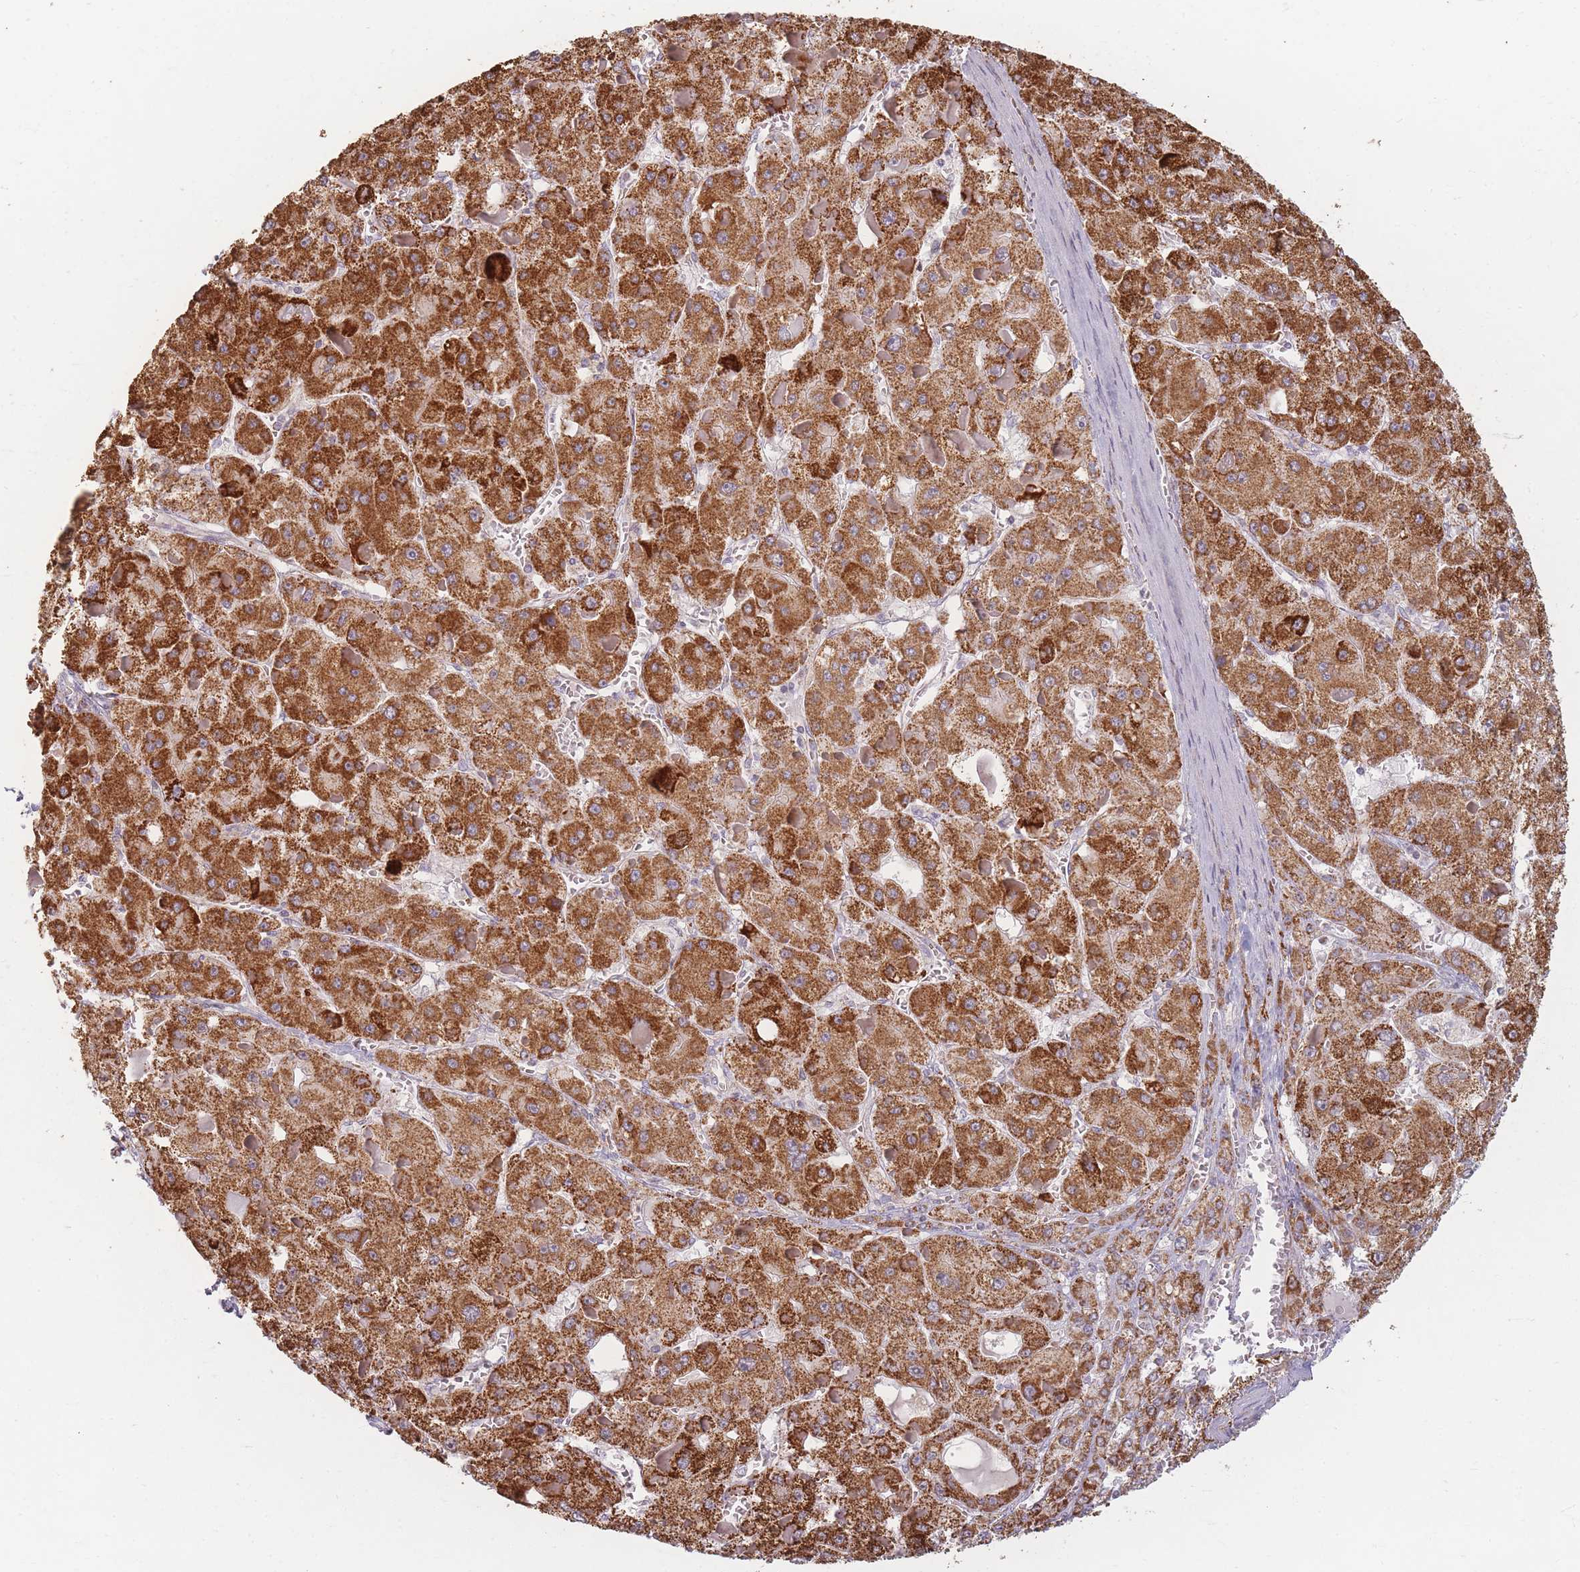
{"staining": {"intensity": "strong", "quantity": ">75%", "location": "cytoplasmic/membranous"}, "tissue": "liver cancer", "cell_type": "Tumor cells", "image_type": "cancer", "snomed": [{"axis": "morphology", "description": "Carcinoma, Hepatocellular, NOS"}, {"axis": "topography", "description": "Liver"}], "caption": "Protein staining of liver cancer tissue shows strong cytoplasmic/membranous staining in approximately >75% of tumor cells.", "gene": "ESRP2", "patient": {"sex": "female", "age": 73}}